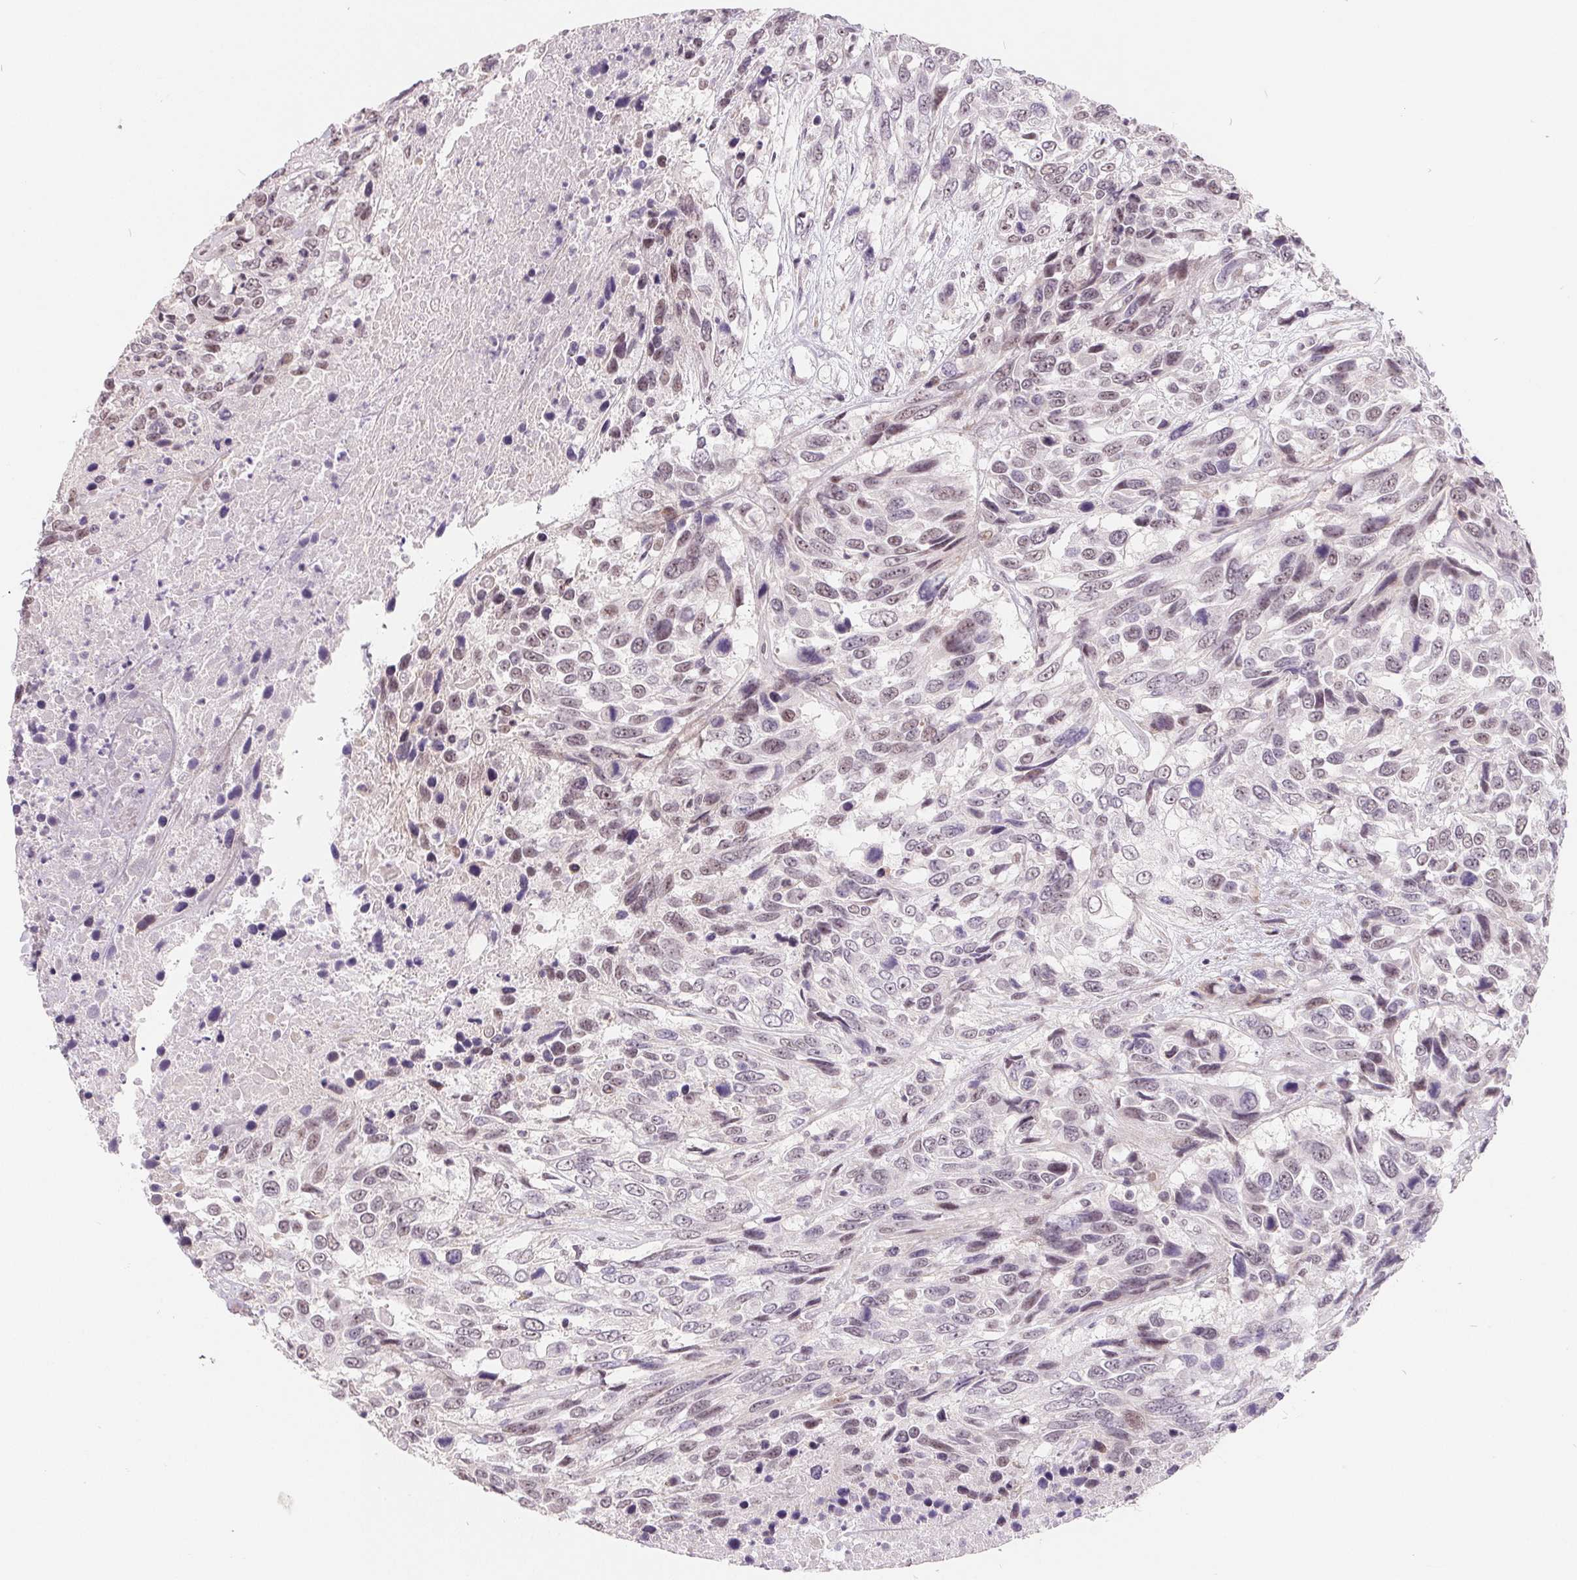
{"staining": {"intensity": "weak", "quantity": "25%-75%", "location": "nuclear"}, "tissue": "urothelial cancer", "cell_type": "Tumor cells", "image_type": "cancer", "snomed": [{"axis": "morphology", "description": "Urothelial carcinoma, High grade"}, {"axis": "topography", "description": "Urinary bladder"}], "caption": "Protein staining displays weak nuclear staining in approximately 25%-75% of tumor cells in urothelial cancer.", "gene": "NRG2", "patient": {"sex": "female", "age": 70}}